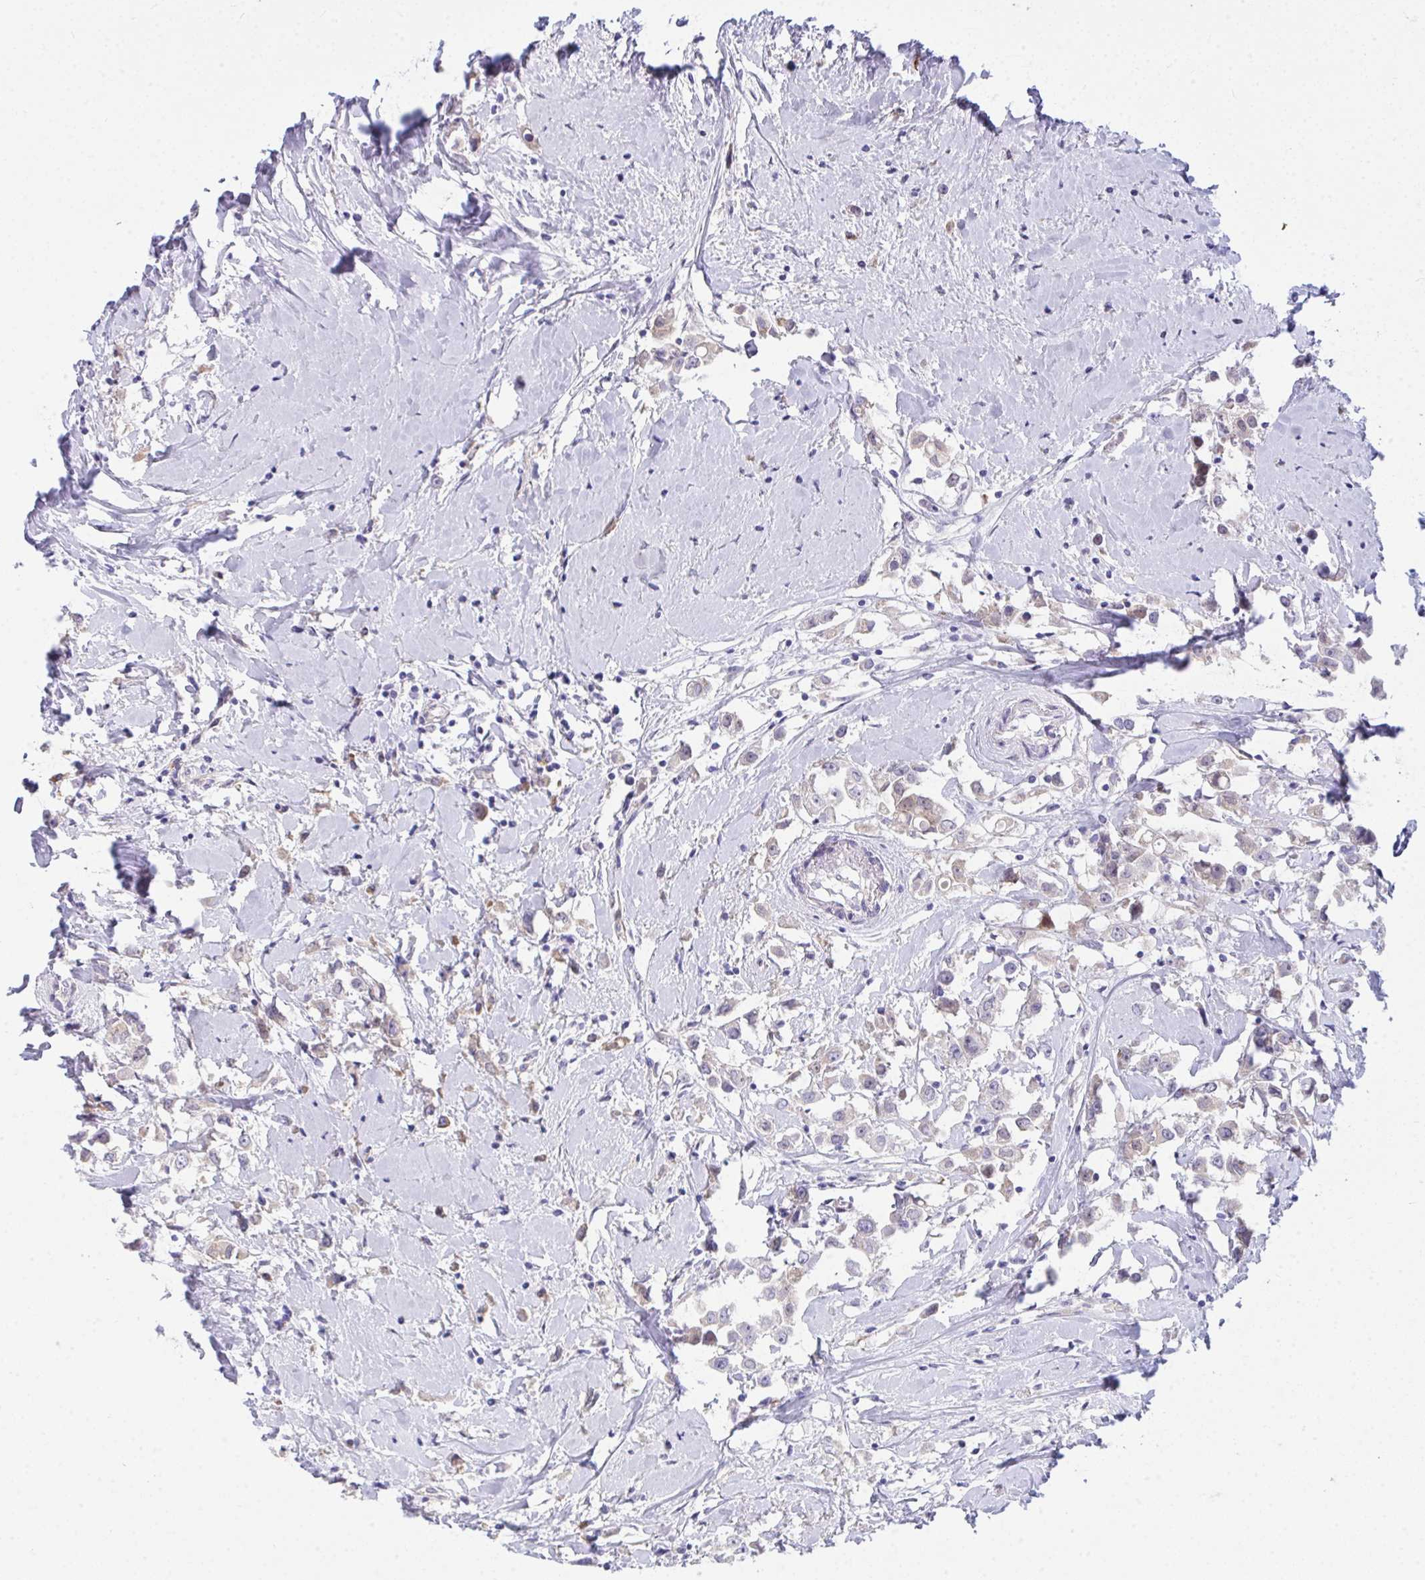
{"staining": {"intensity": "negative", "quantity": "none", "location": "none"}, "tissue": "breast cancer", "cell_type": "Tumor cells", "image_type": "cancer", "snomed": [{"axis": "morphology", "description": "Duct carcinoma"}, {"axis": "topography", "description": "Breast"}], "caption": "IHC of breast cancer (infiltrating ductal carcinoma) shows no positivity in tumor cells.", "gene": "GAB1", "patient": {"sex": "female", "age": 61}}